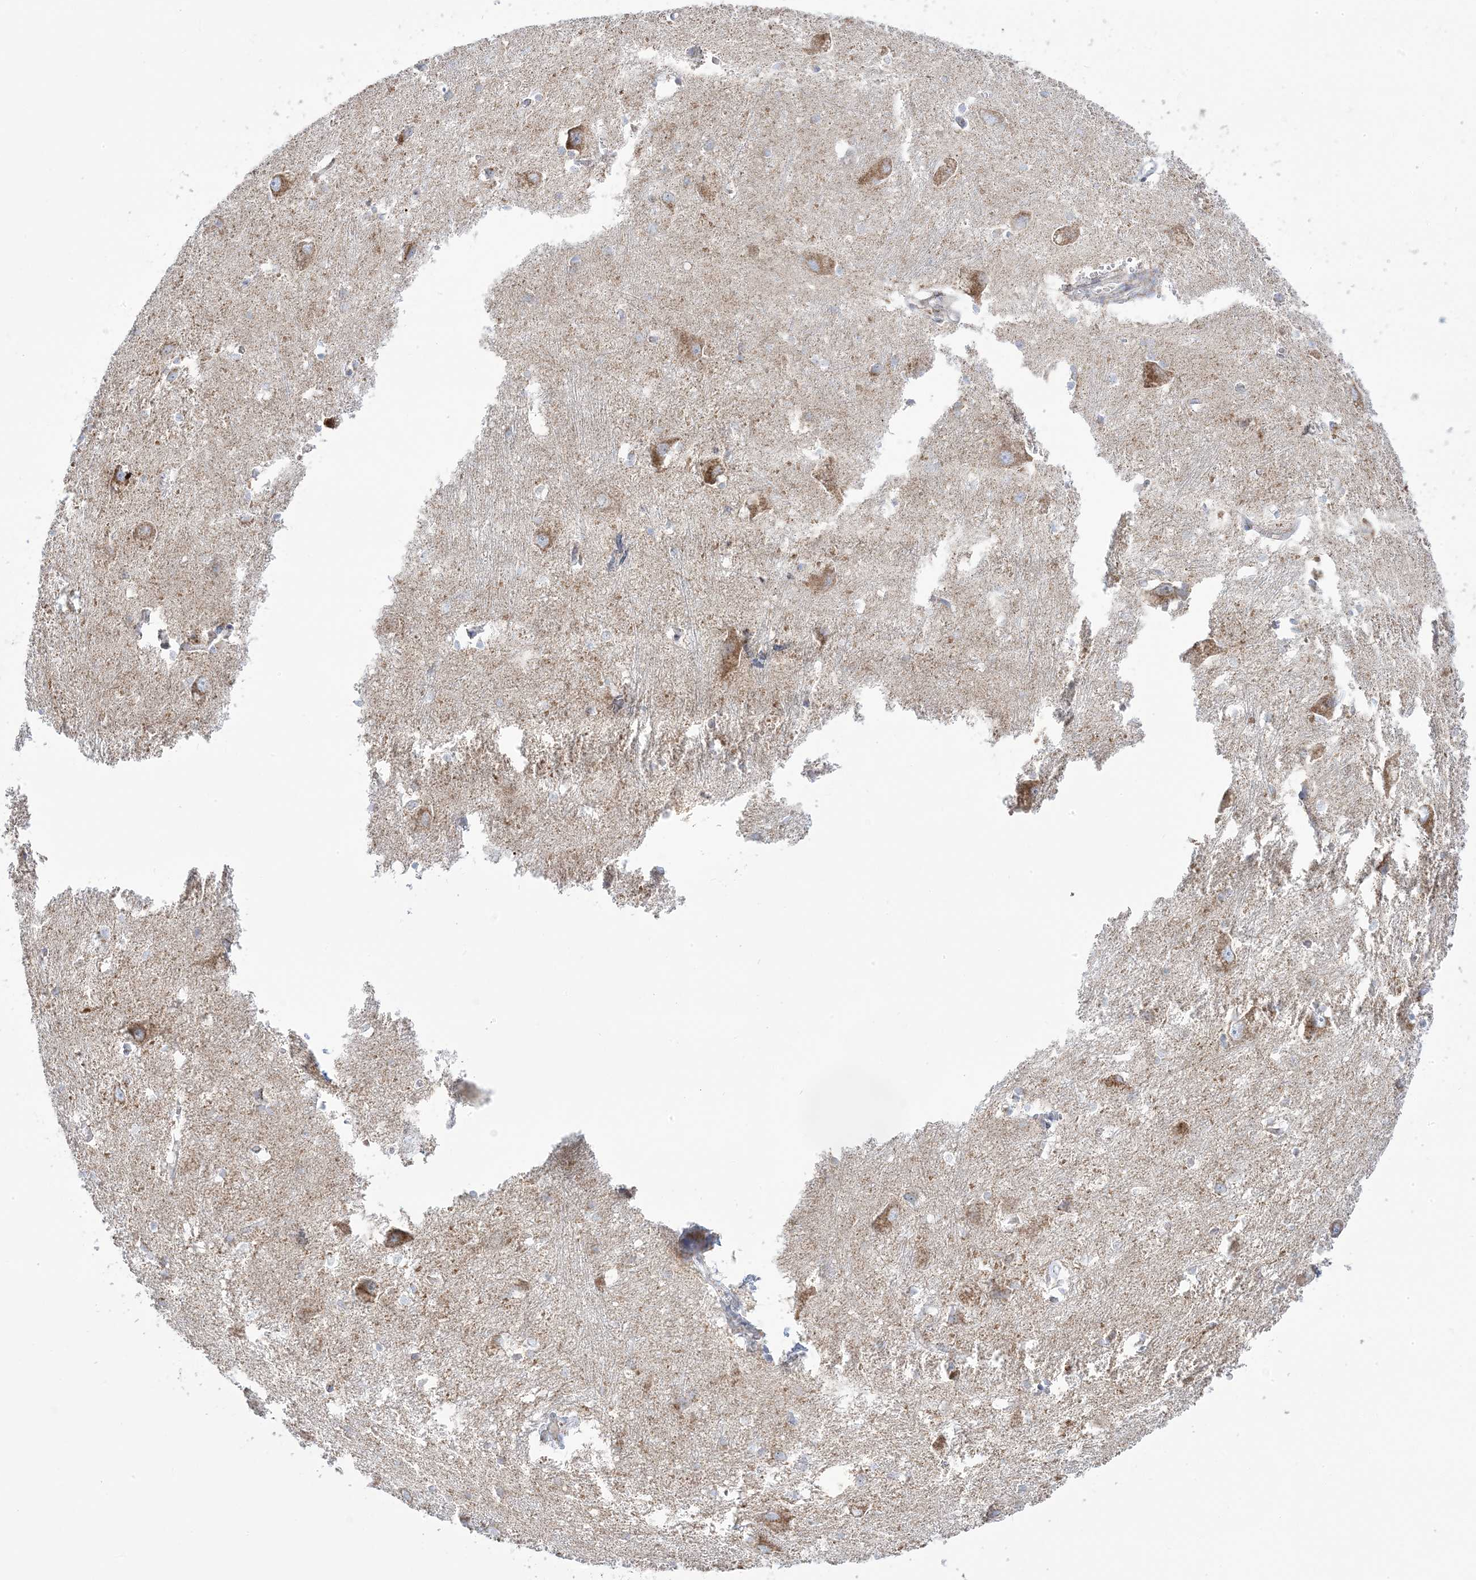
{"staining": {"intensity": "moderate", "quantity": "<25%", "location": "cytoplasmic/membranous"}, "tissue": "caudate", "cell_type": "Glial cells", "image_type": "normal", "snomed": [{"axis": "morphology", "description": "Normal tissue, NOS"}, {"axis": "topography", "description": "Lateral ventricle wall"}], "caption": "Approximately <25% of glial cells in normal caudate reveal moderate cytoplasmic/membranous protein expression as visualized by brown immunohistochemical staining.", "gene": "PCCB", "patient": {"sex": "male", "age": 37}}